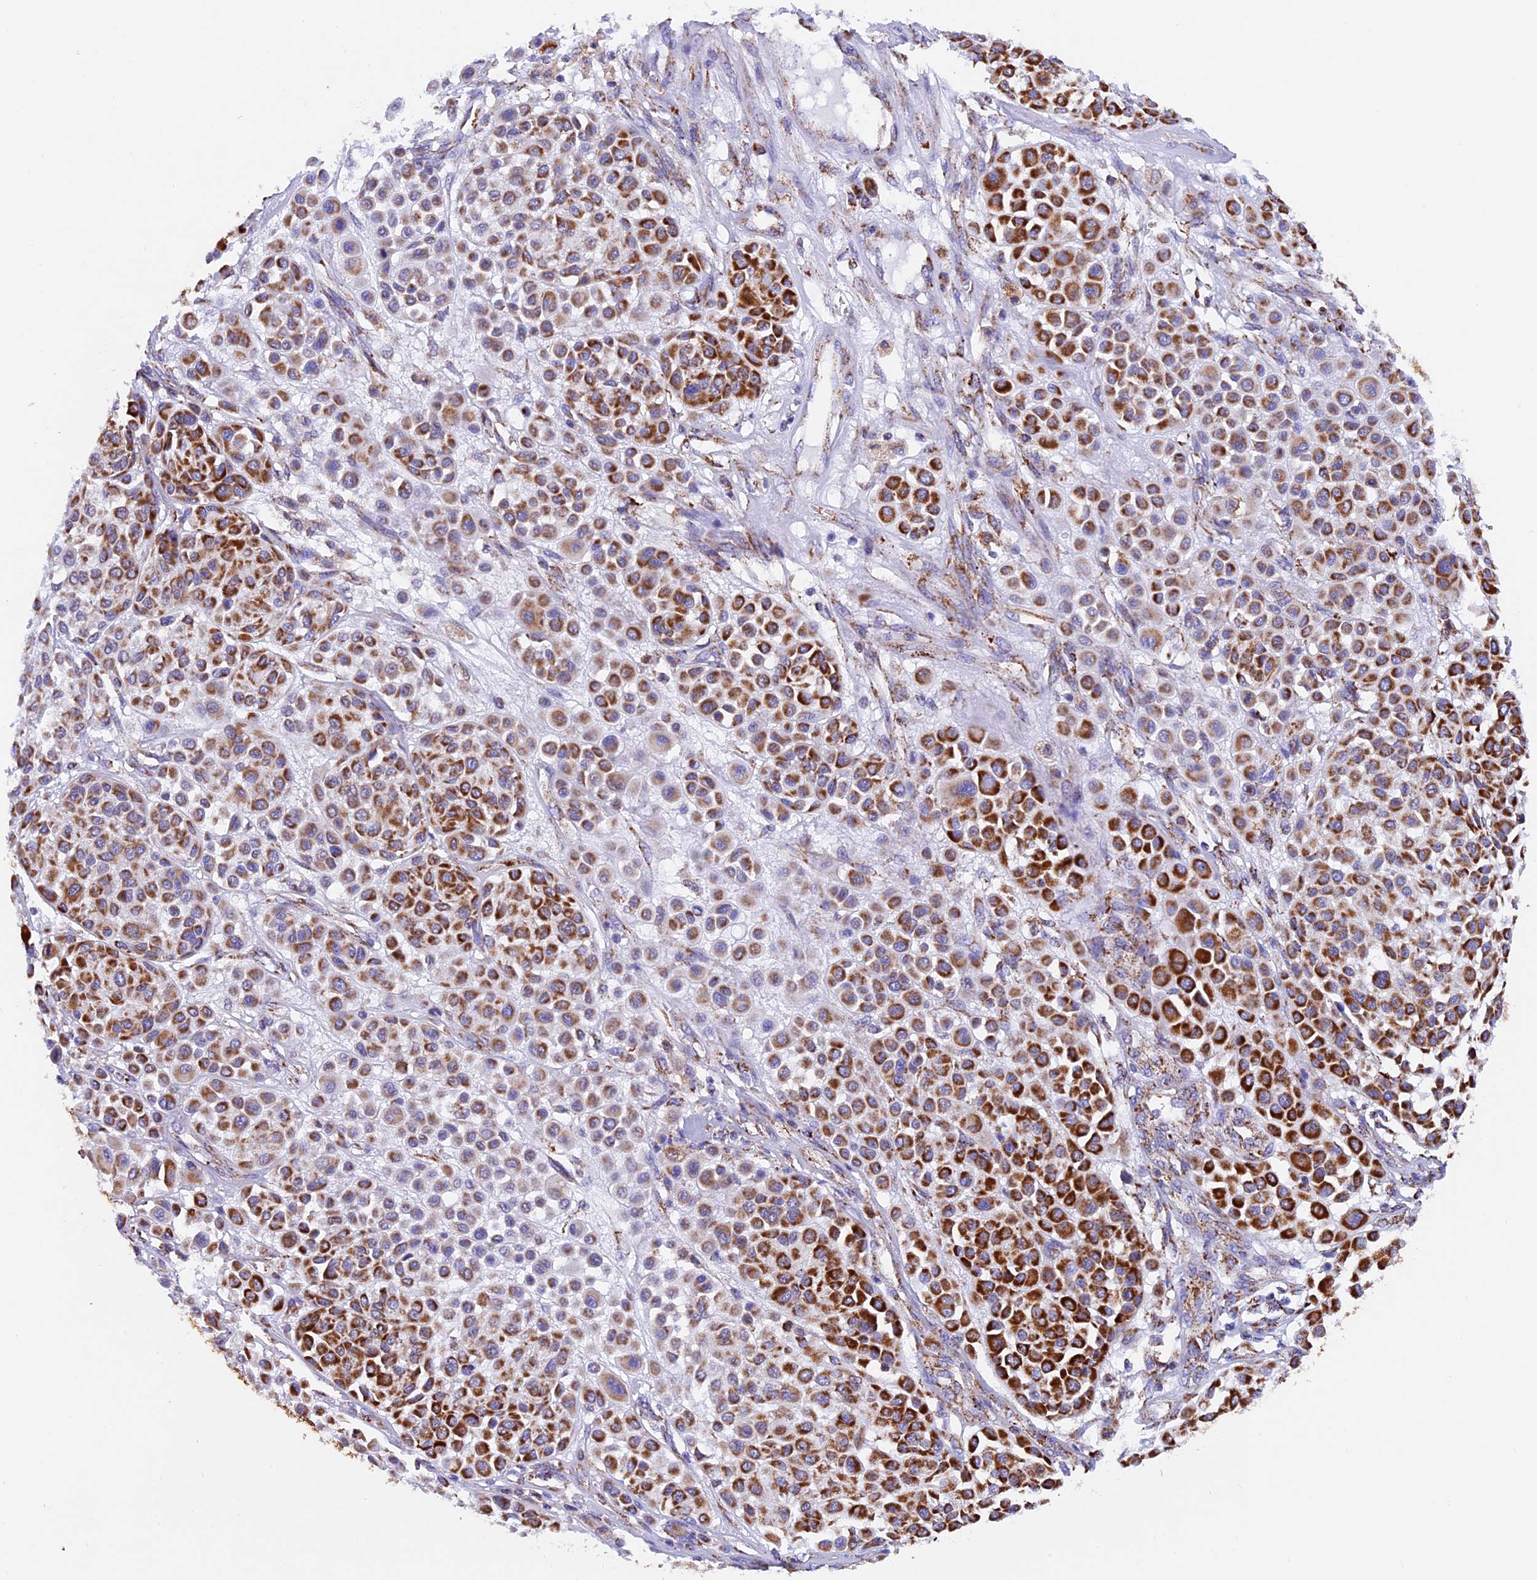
{"staining": {"intensity": "strong", "quantity": "25%-75%", "location": "cytoplasmic/membranous"}, "tissue": "melanoma", "cell_type": "Tumor cells", "image_type": "cancer", "snomed": [{"axis": "morphology", "description": "Malignant melanoma, Metastatic site"}, {"axis": "topography", "description": "Soft tissue"}], "caption": "Immunohistochemistry of human malignant melanoma (metastatic site) displays high levels of strong cytoplasmic/membranous staining in about 25%-75% of tumor cells.", "gene": "SLC8B1", "patient": {"sex": "male", "age": 41}}